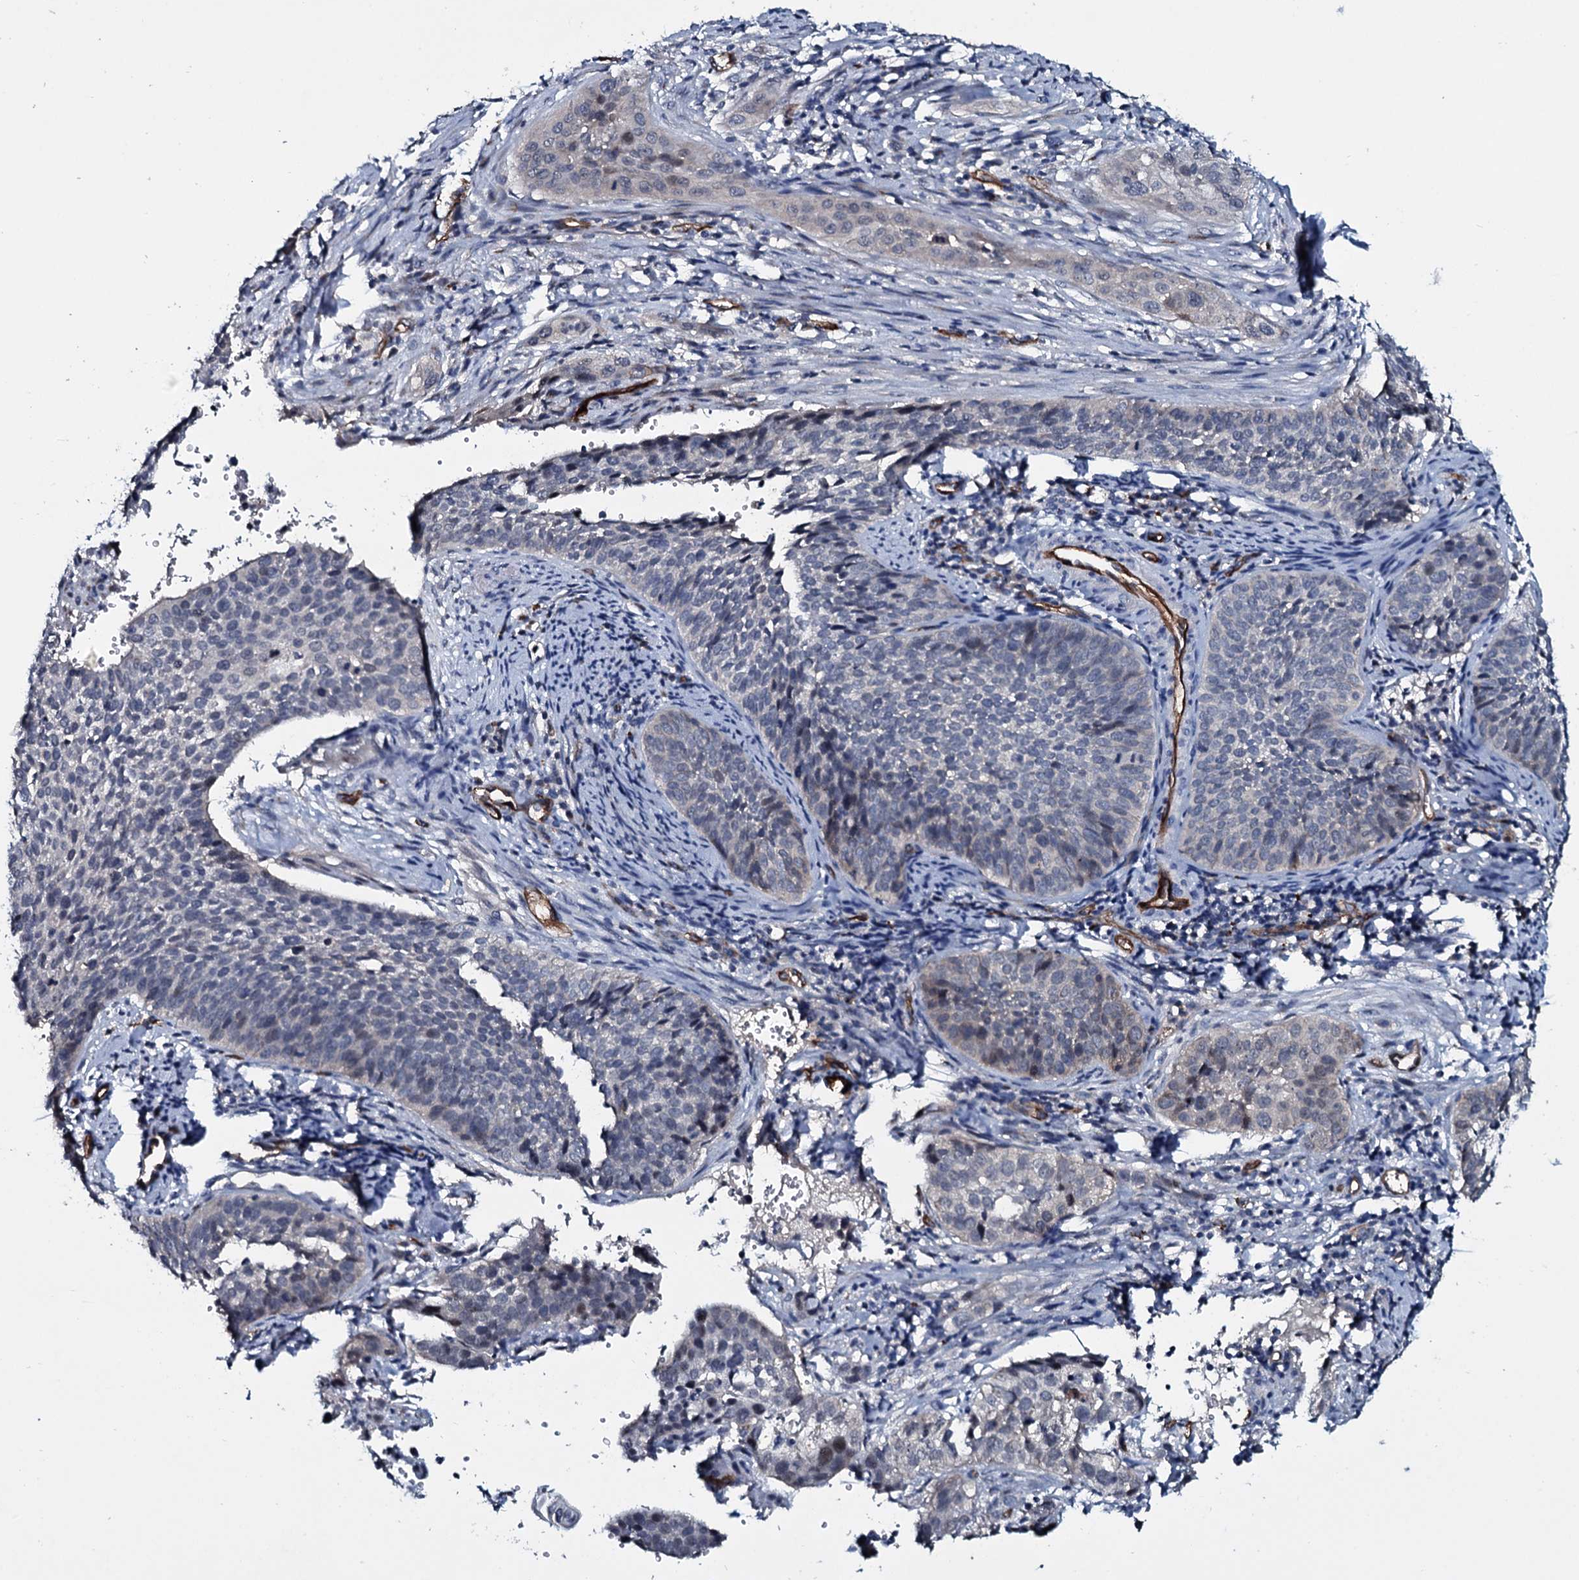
{"staining": {"intensity": "negative", "quantity": "none", "location": "none"}, "tissue": "cervical cancer", "cell_type": "Tumor cells", "image_type": "cancer", "snomed": [{"axis": "morphology", "description": "Squamous cell carcinoma, NOS"}, {"axis": "topography", "description": "Cervix"}], "caption": "Tumor cells show no significant protein expression in squamous cell carcinoma (cervical).", "gene": "CLEC14A", "patient": {"sex": "female", "age": 34}}